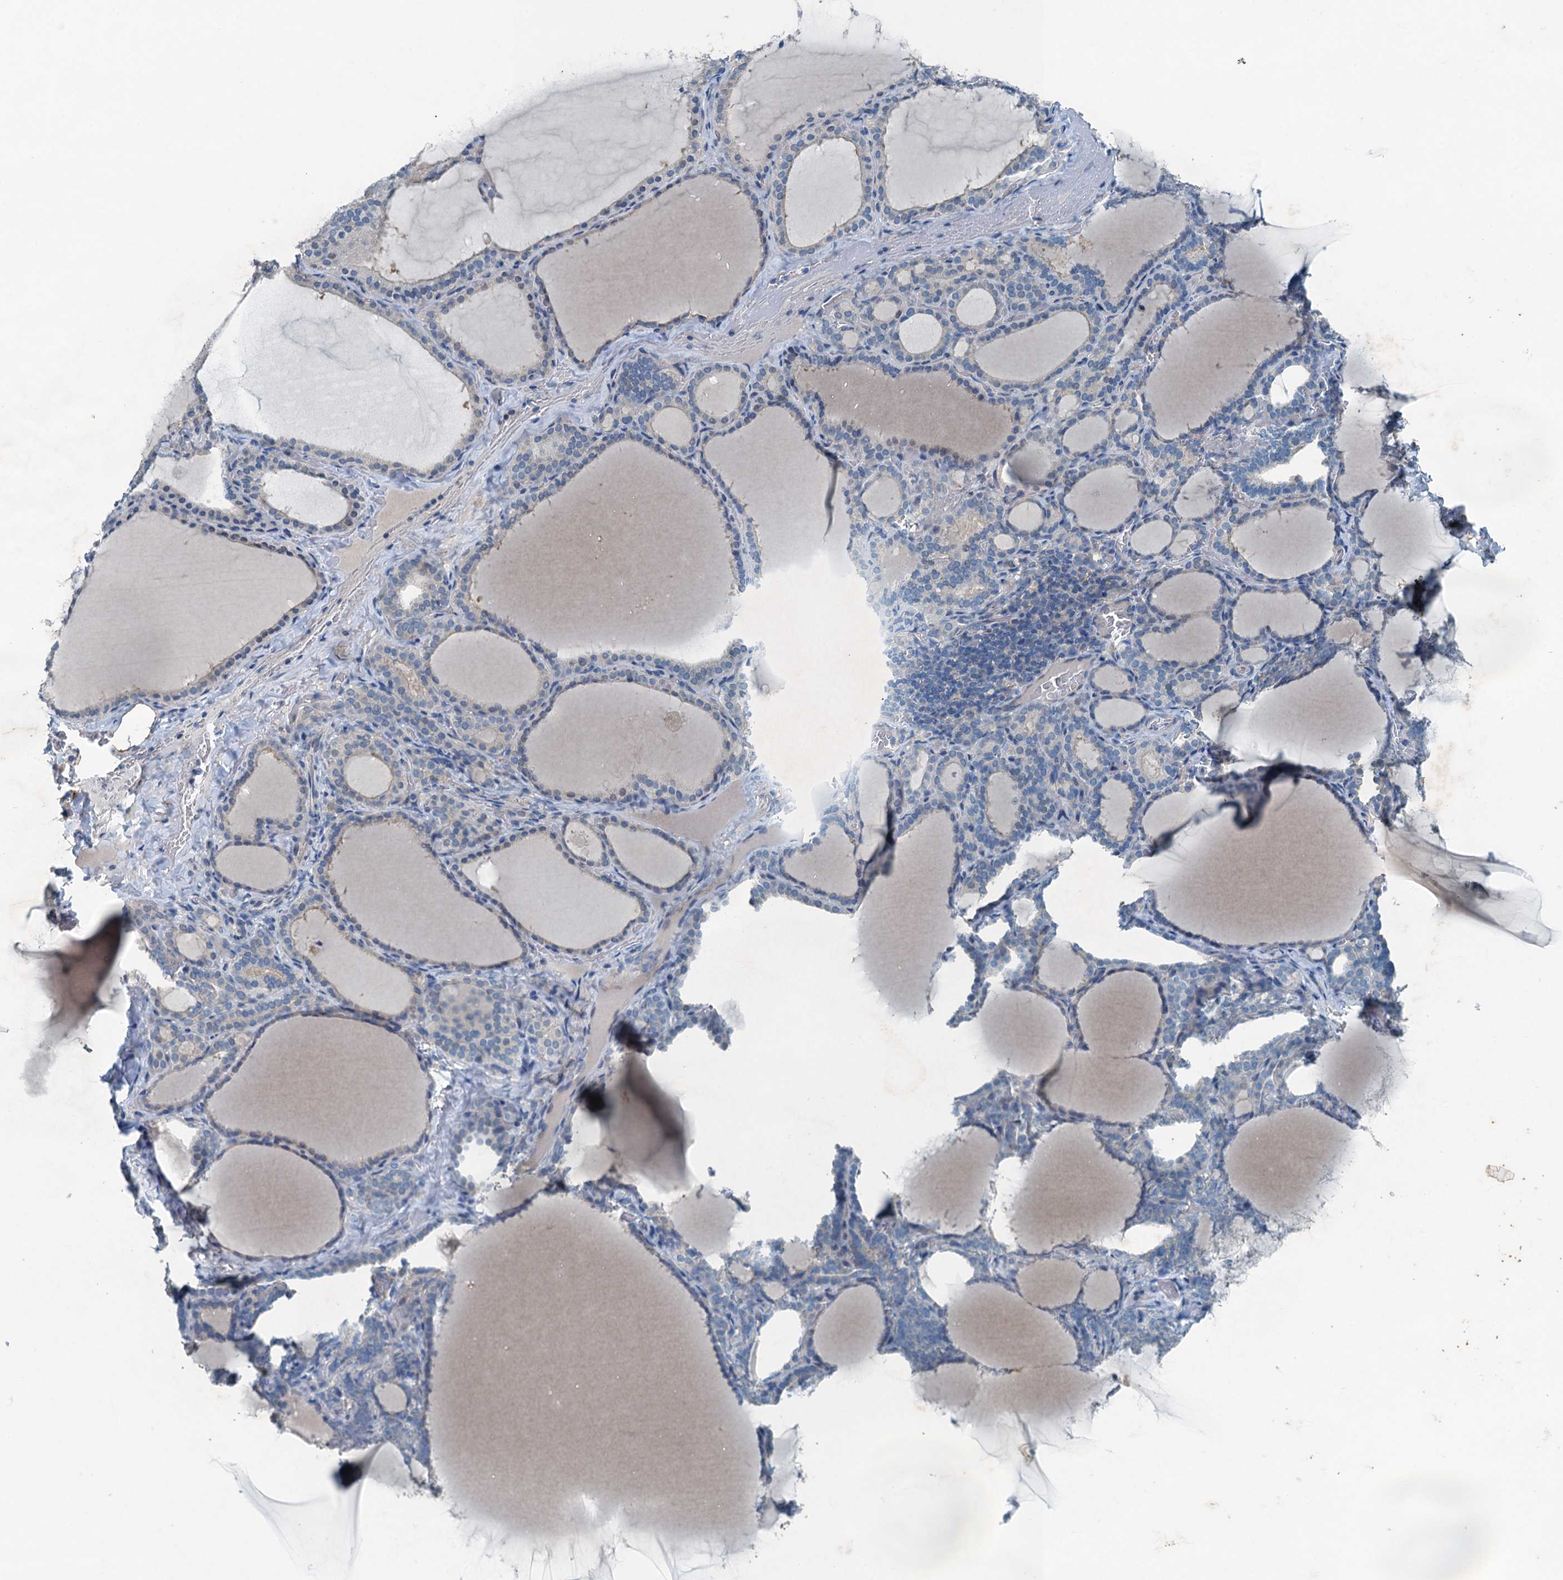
{"staining": {"intensity": "weak", "quantity": "25%-75%", "location": "cytoplasmic/membranous"}, "tissue": "thyroid gland", "cell_type": "Glandular cells", "image_type": "normal", "snomed": [{"axis": "morphology", "description": "Normal tissue, NOS"}, {"axis": "topography", "description": "Thyroid gland"}], "caption": "Thyroid gland was stained to show a protein in brown. There is low levels of weak cytoplasmic/membranous staining in about 25%-75% of glandular cells.", "gene": "CBLIF", "patient": {"sex": "female", "age": 39}}